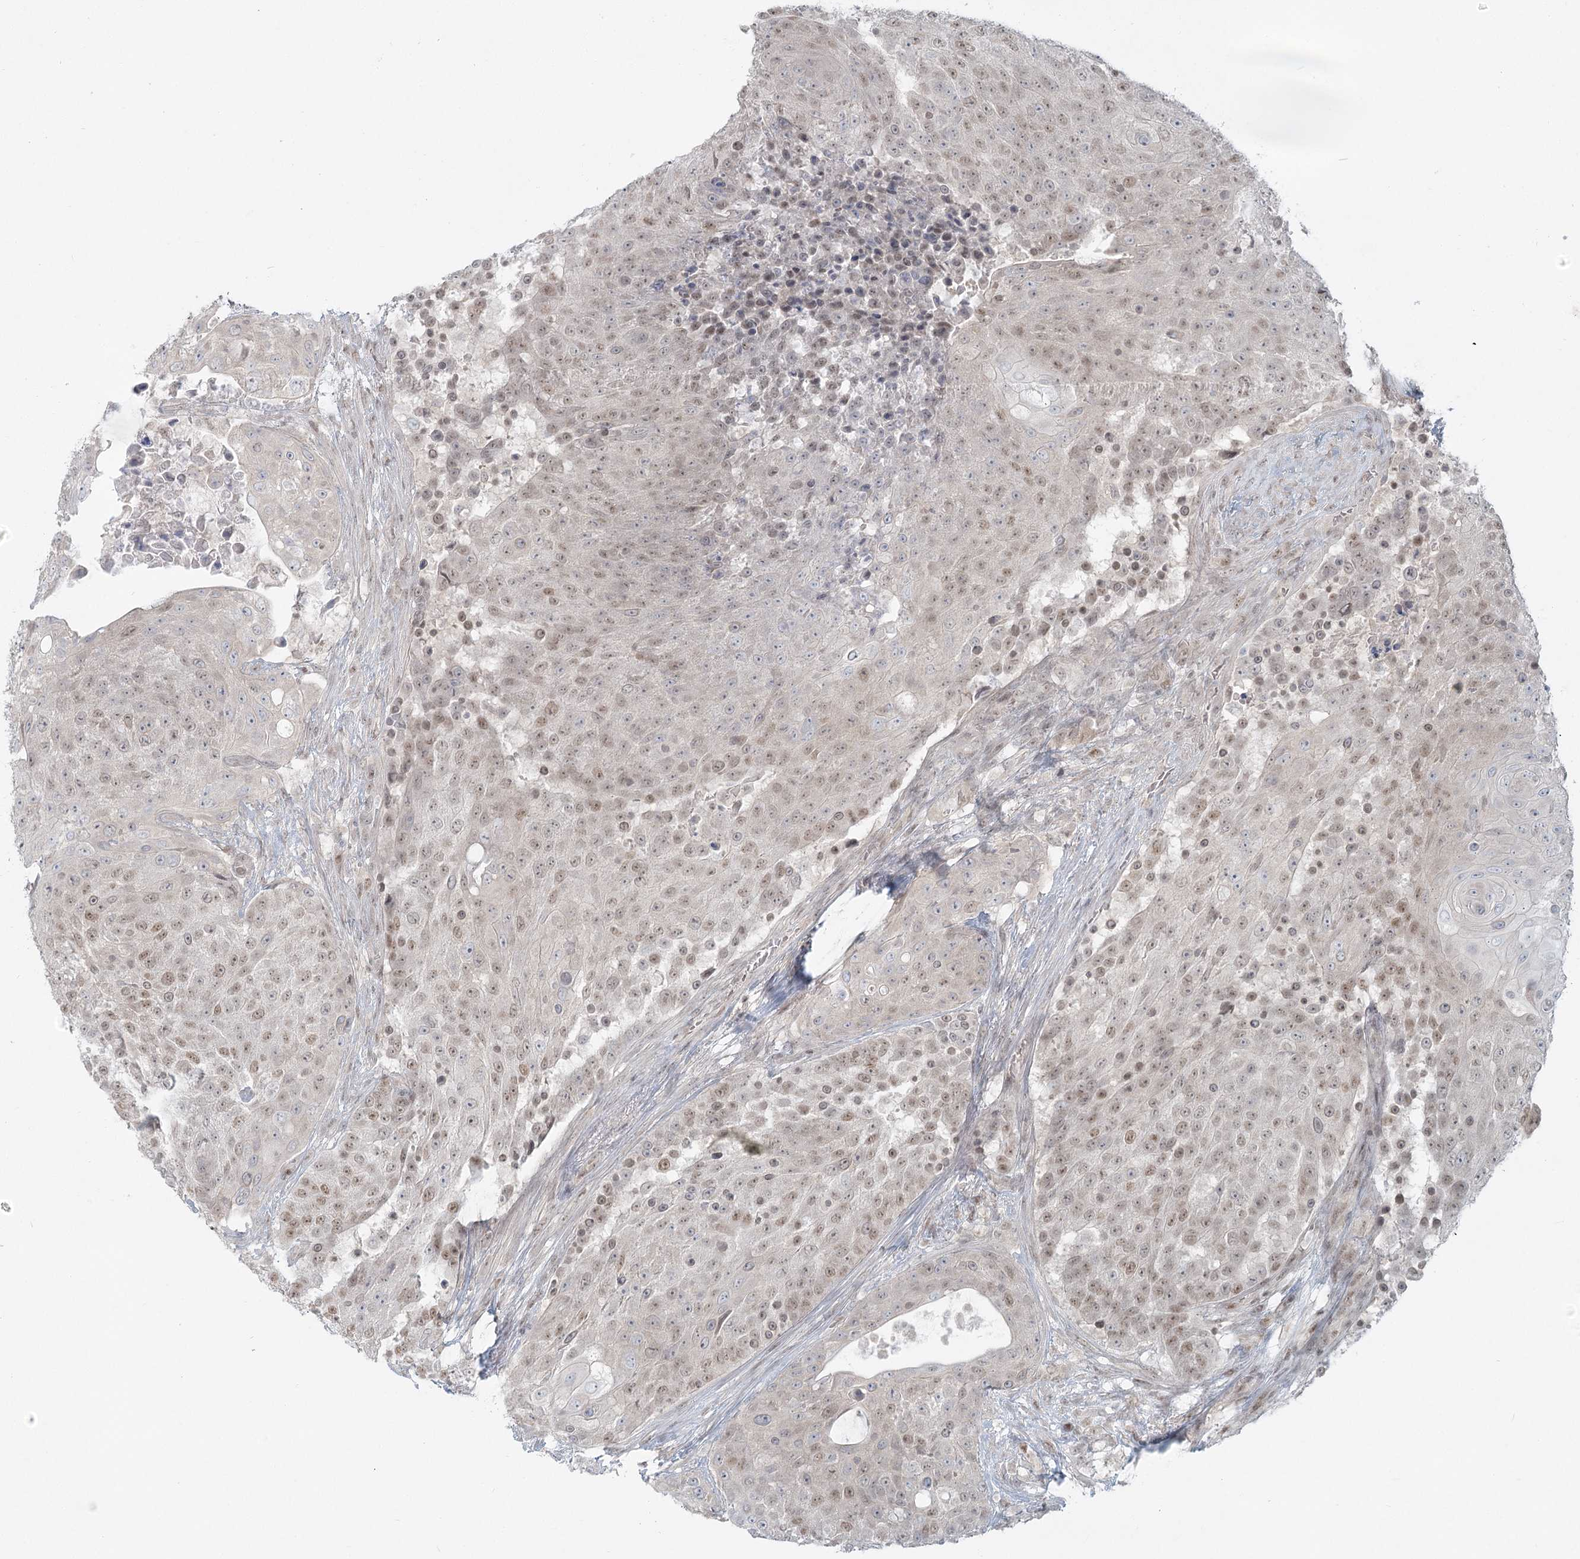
{"staining": {"intensity": "weak", "quantity": "25%-75%", "location": "nuclear"}, "tissue": "urothelial cancer", "cell_type": "Tumor cells", "image_type": "cancer", "snomed": [{"axis": "morphology", "description": "Urothelial carcinoma, High grade"}, {"axis": "topography", "description": "Urinary bladder"}], "caption": "Weak nuclear staining is present in about 25%-75% of tumor cells in urothelial cancer.", "gene": "R3HCC1L", "patient": {"sex": "female", "age": 63}}